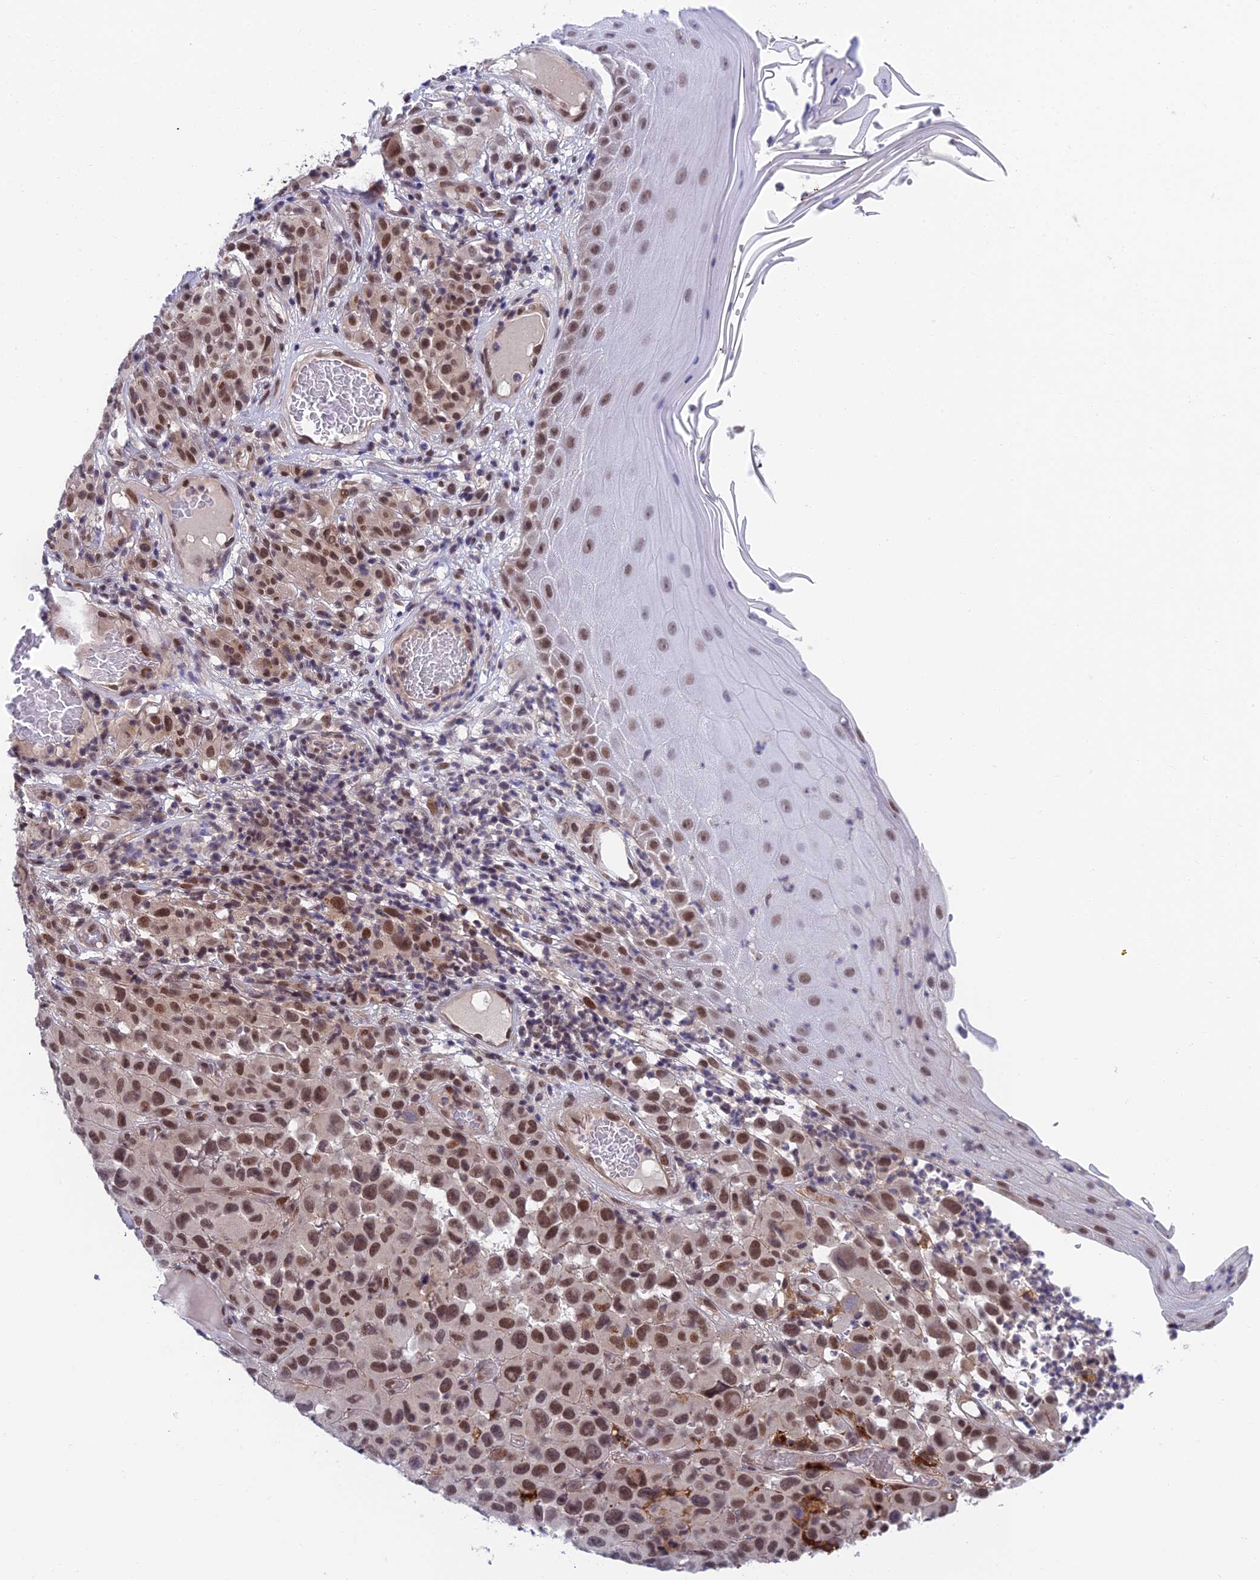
{"staining": {"intensity": "moderate", "quantity": ">75%", "location": "nuclear"}, "tissue": "melanoma", "cell_type": "Tumor cells", "image_type": "cancer", "snomed": [{"axis": "morphology", "description": "Malignant melanoma, NOS"}, {"axis": "topography", "description": "Skin"}], "caption": "Immunohistochemical staining of human malignant melanoma reveals moderate nuclear protein expression in about >75% of tumor cells.", "gene": "NSMCE1", "patient": {"sex": "female", "age": 82}}